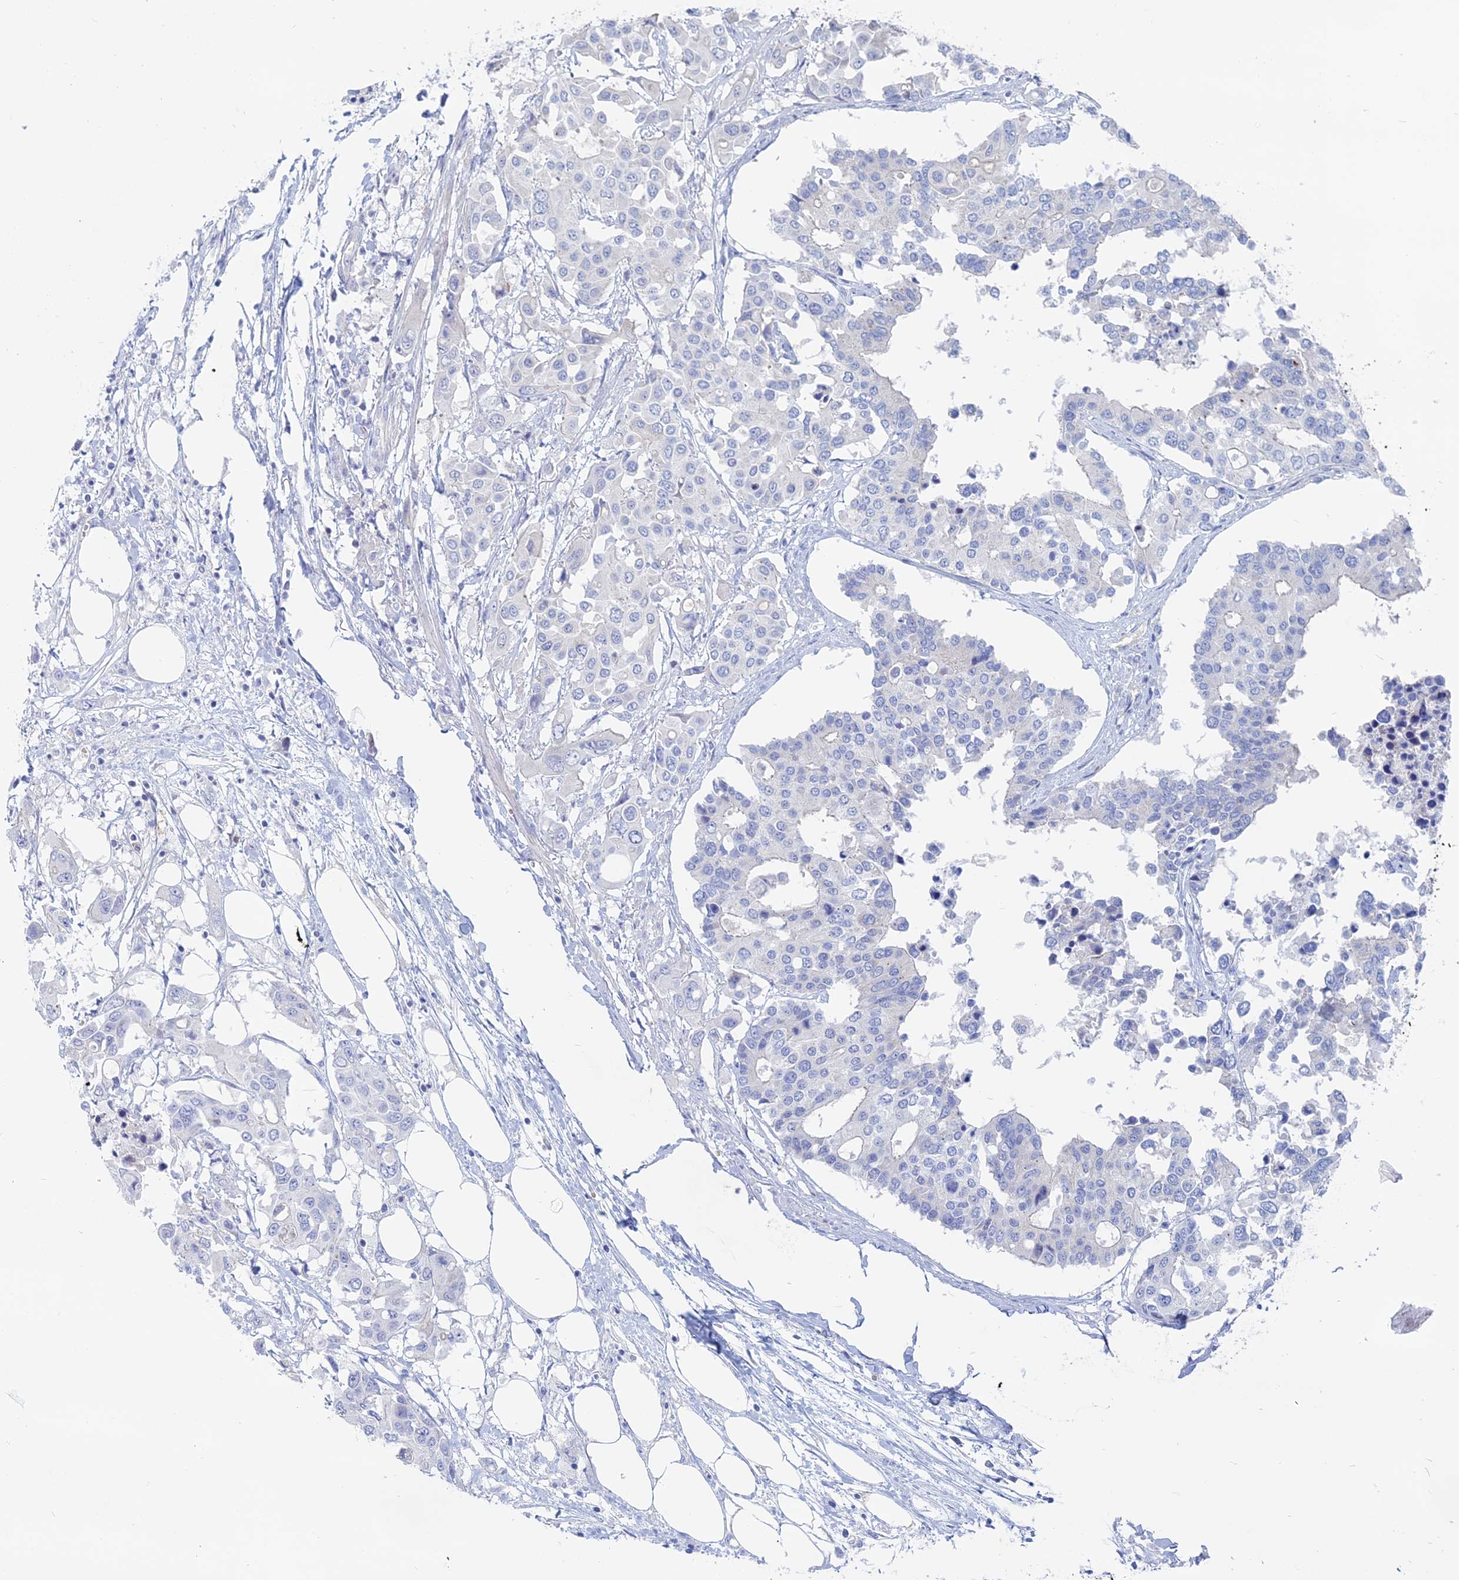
{"staining": {"intensity": "negative", "quantity": "none", "location": "none"}, "tissue": "colorectal cancer", "cell_type": "Tumor cells", "image_type": "cancer", "snomed": [{"axis": "morphology", "description": "Adenocarcinoma, NOS"}, {"axis": "topography", "description": "Colon"}], "caption": "There is no significant staining in tumor cells of adenocarcinoma (colorectal). (DAB (3,3'-diaminobenzidine) IHC, high magnification).", "gene": "TBC1D30", "patient": {"sex": "male", "age": 77}}